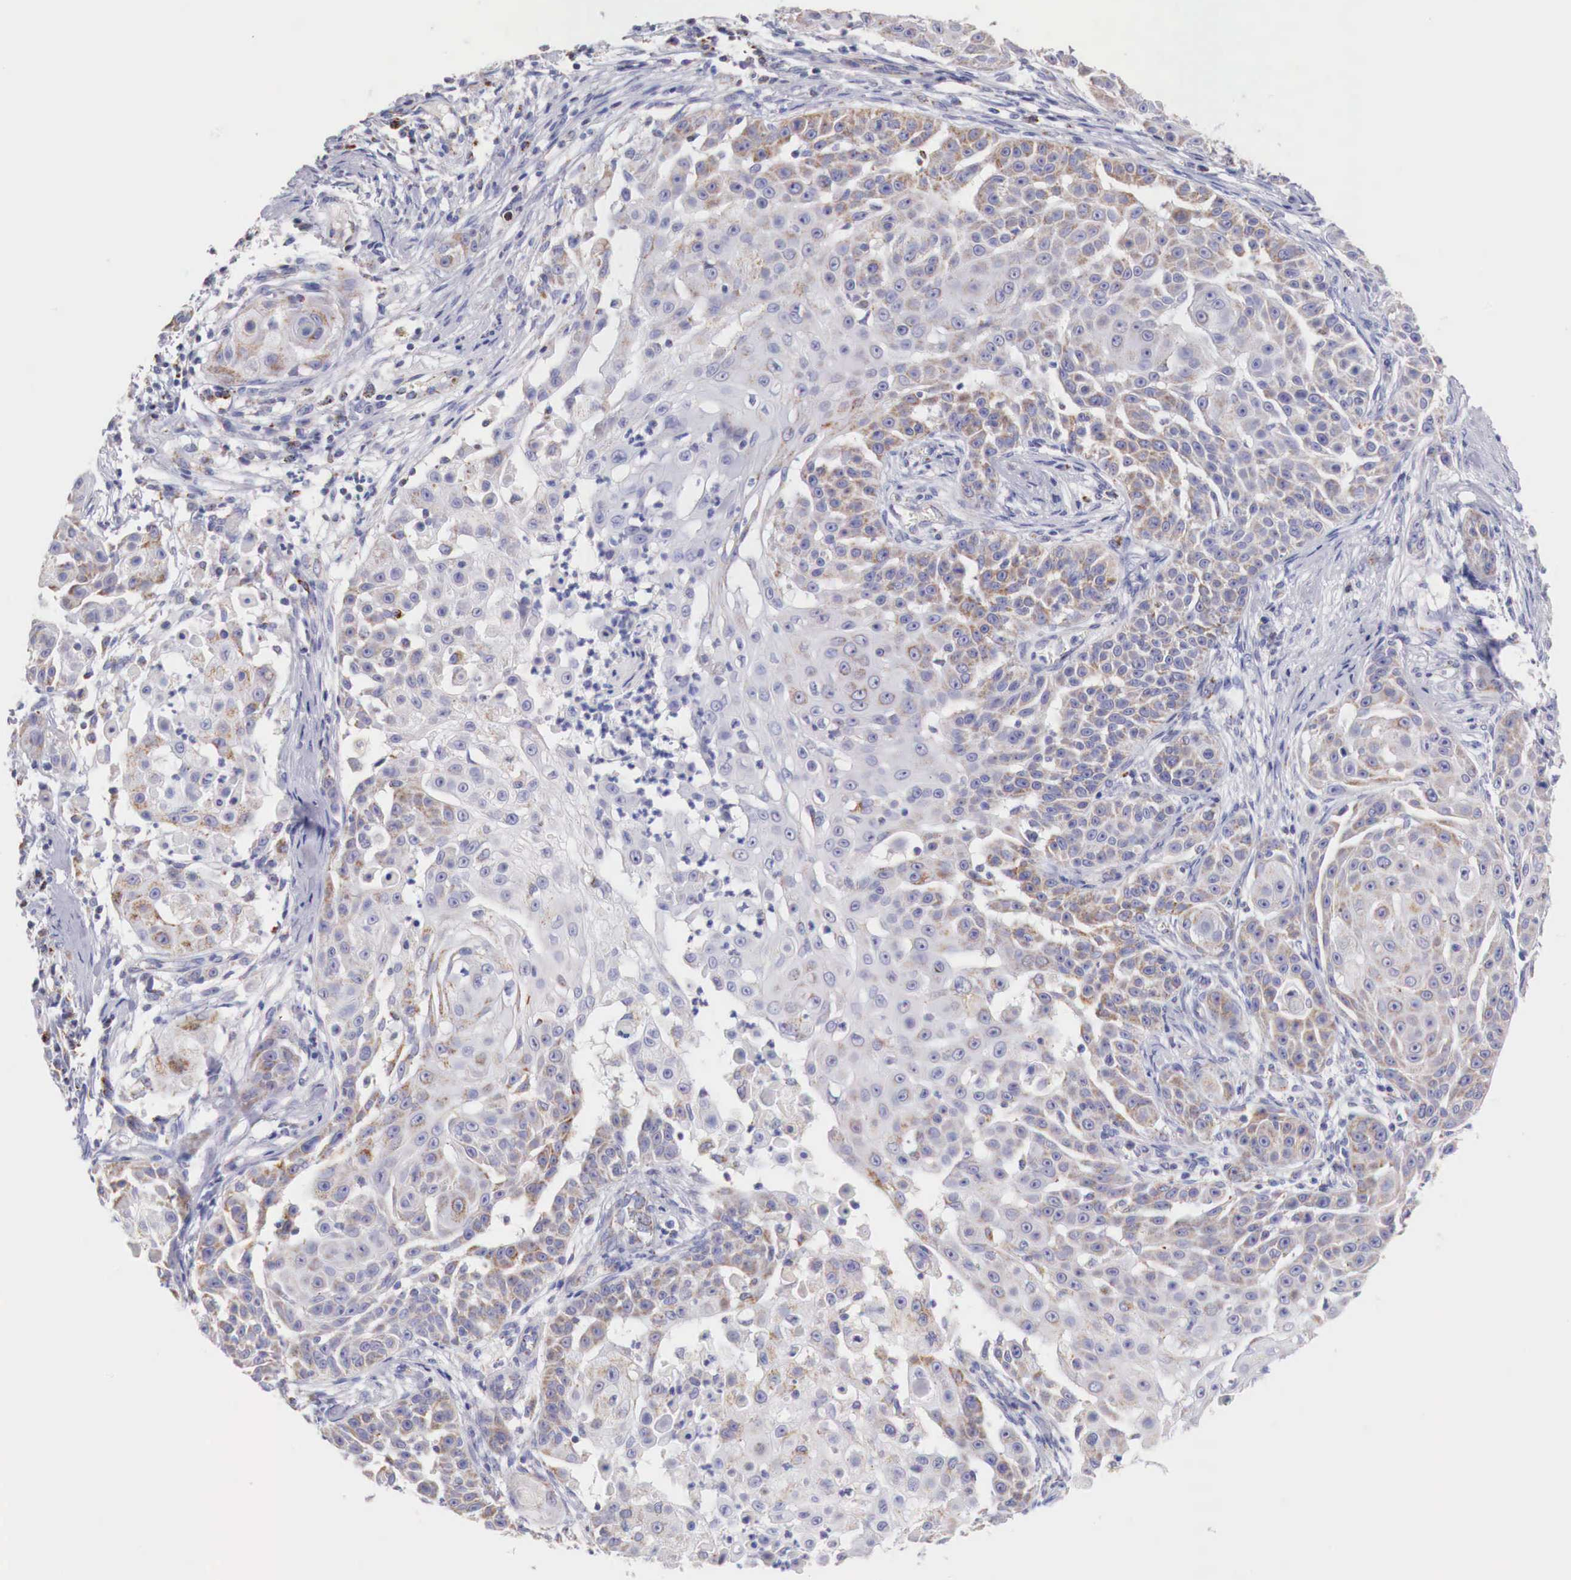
{"staining": {"intensity": "weak", "quantity": "25%-75%", "location": "cytoplasmic/membranous"}, "tissue": "skin cancer", "cell_type": "Tumor cells", "image_type": "cancer", "snomed": [{"axis": "morphology", "description": "Squamous cell carcinoma, NOS"}, {"axis": "topography", "description": "Skin"}], "caption": "Squamous cell carcinoma (skin) stained with DAB (3,3'-diaminobenzidine) immunohistochemistry demonstrates low levels of weak cytoplasmic/membranous positivity in approximately 25%-75% of tumor cells. (Brightfield microscopy of DAB IHC at high magnification).", "gene": "IDH3G", "patient": {"sex": "female", "age": 57}}